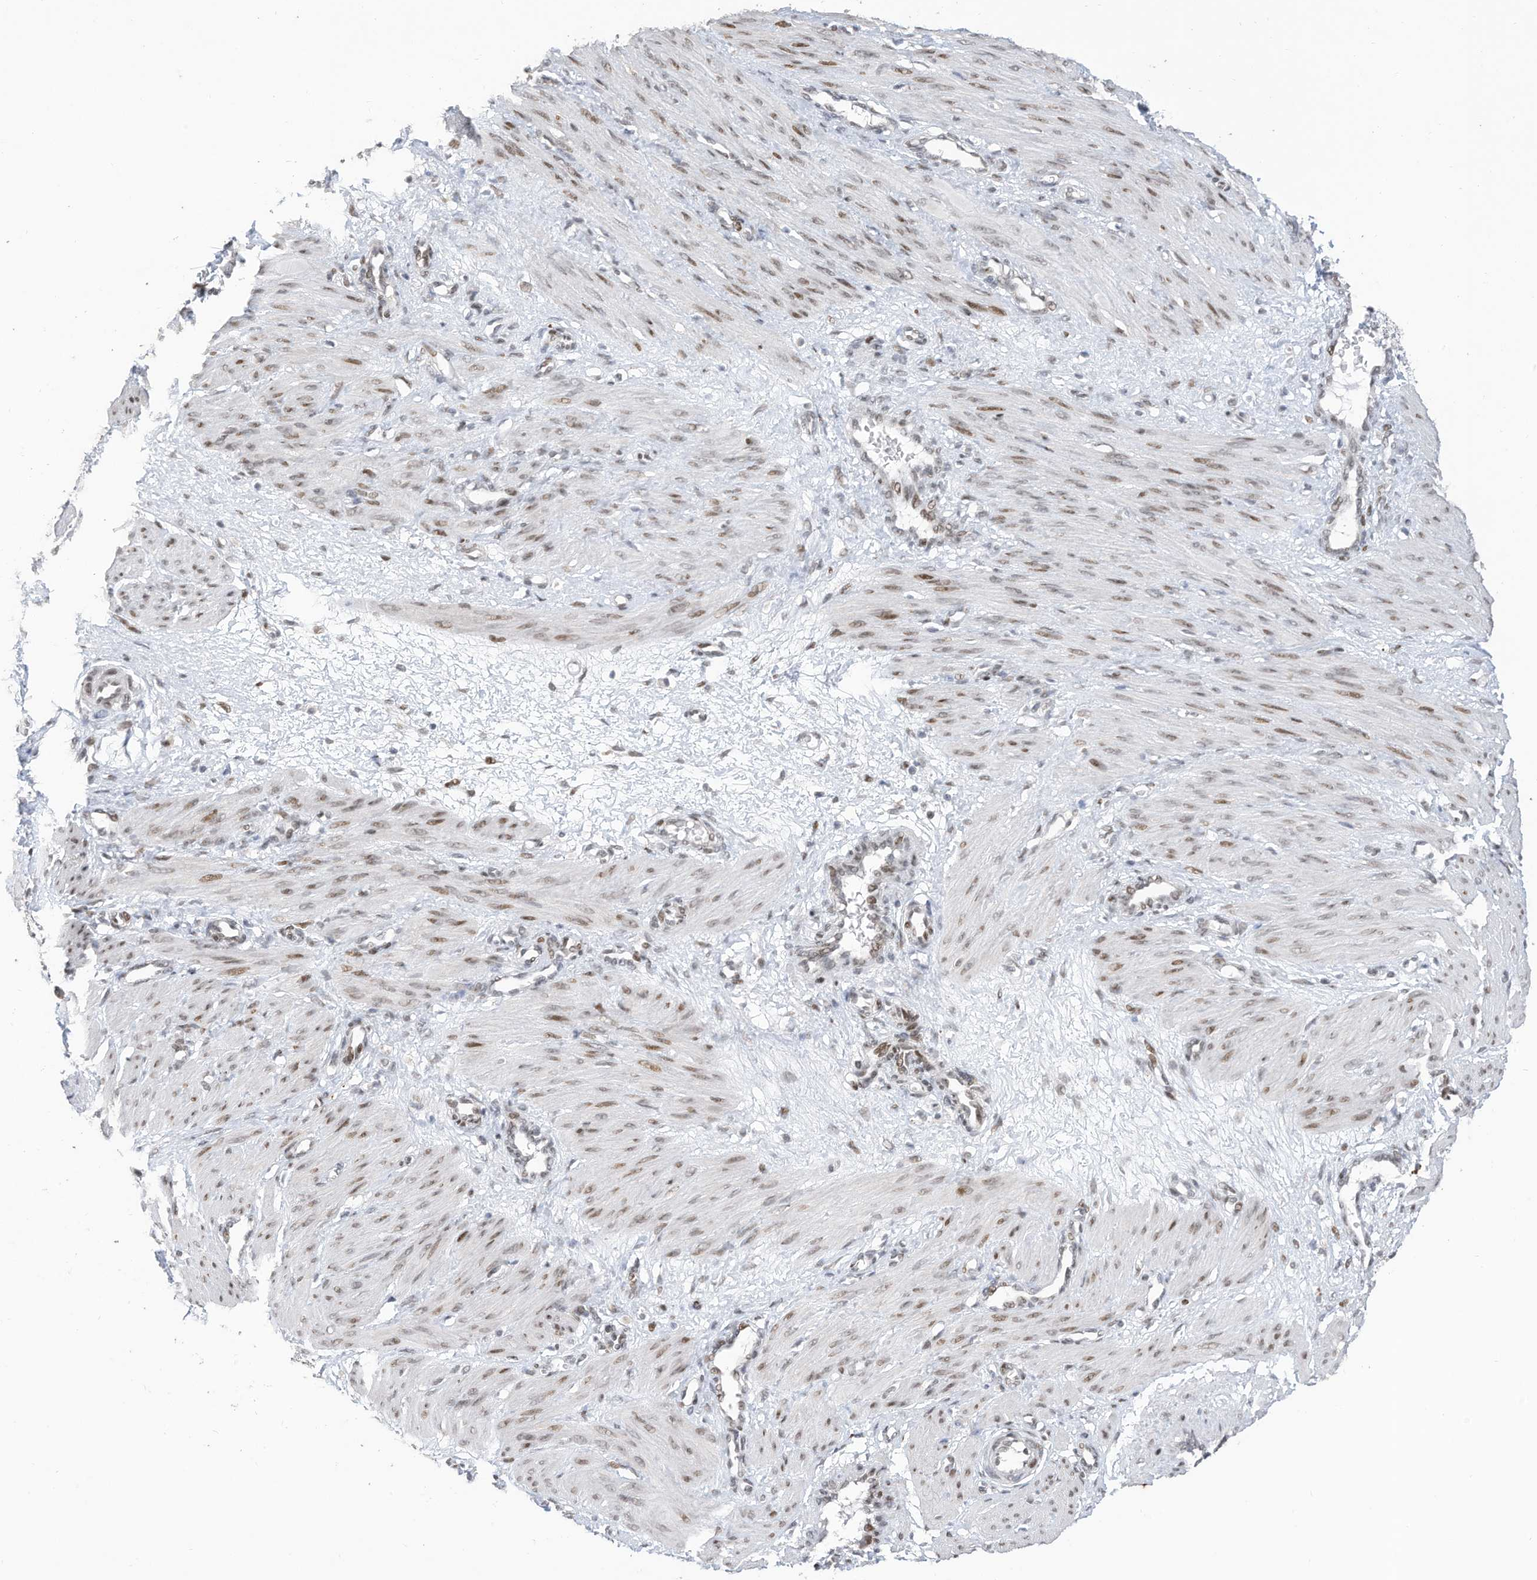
{"staining": {"intensity": "moderate", "quantity": ">75%", "location": "nuclear"}, "tissue": "smooth muscle", "cell_type": "Smooth muscle cells", "image_type": "normal", "snomed": [{"axis": "morphology", "description": "Normal tissue, NOS"}, {"axis": "topography", "description": "Endometrium"}], "caption": "Immunohistochemistry (IHC) (DAB (3,3'-diaminobenzidine)) staining of normal smooth muscle demonstrates moderate nuclear protein staining in approximately >75% of smooth muscle cells. (DAB (3,3'-diaminobenzidine) IHC with brightfield microscopy, high magnification).", "gene": "RABL3", "patient": {"sex": "female", "age": 33}}